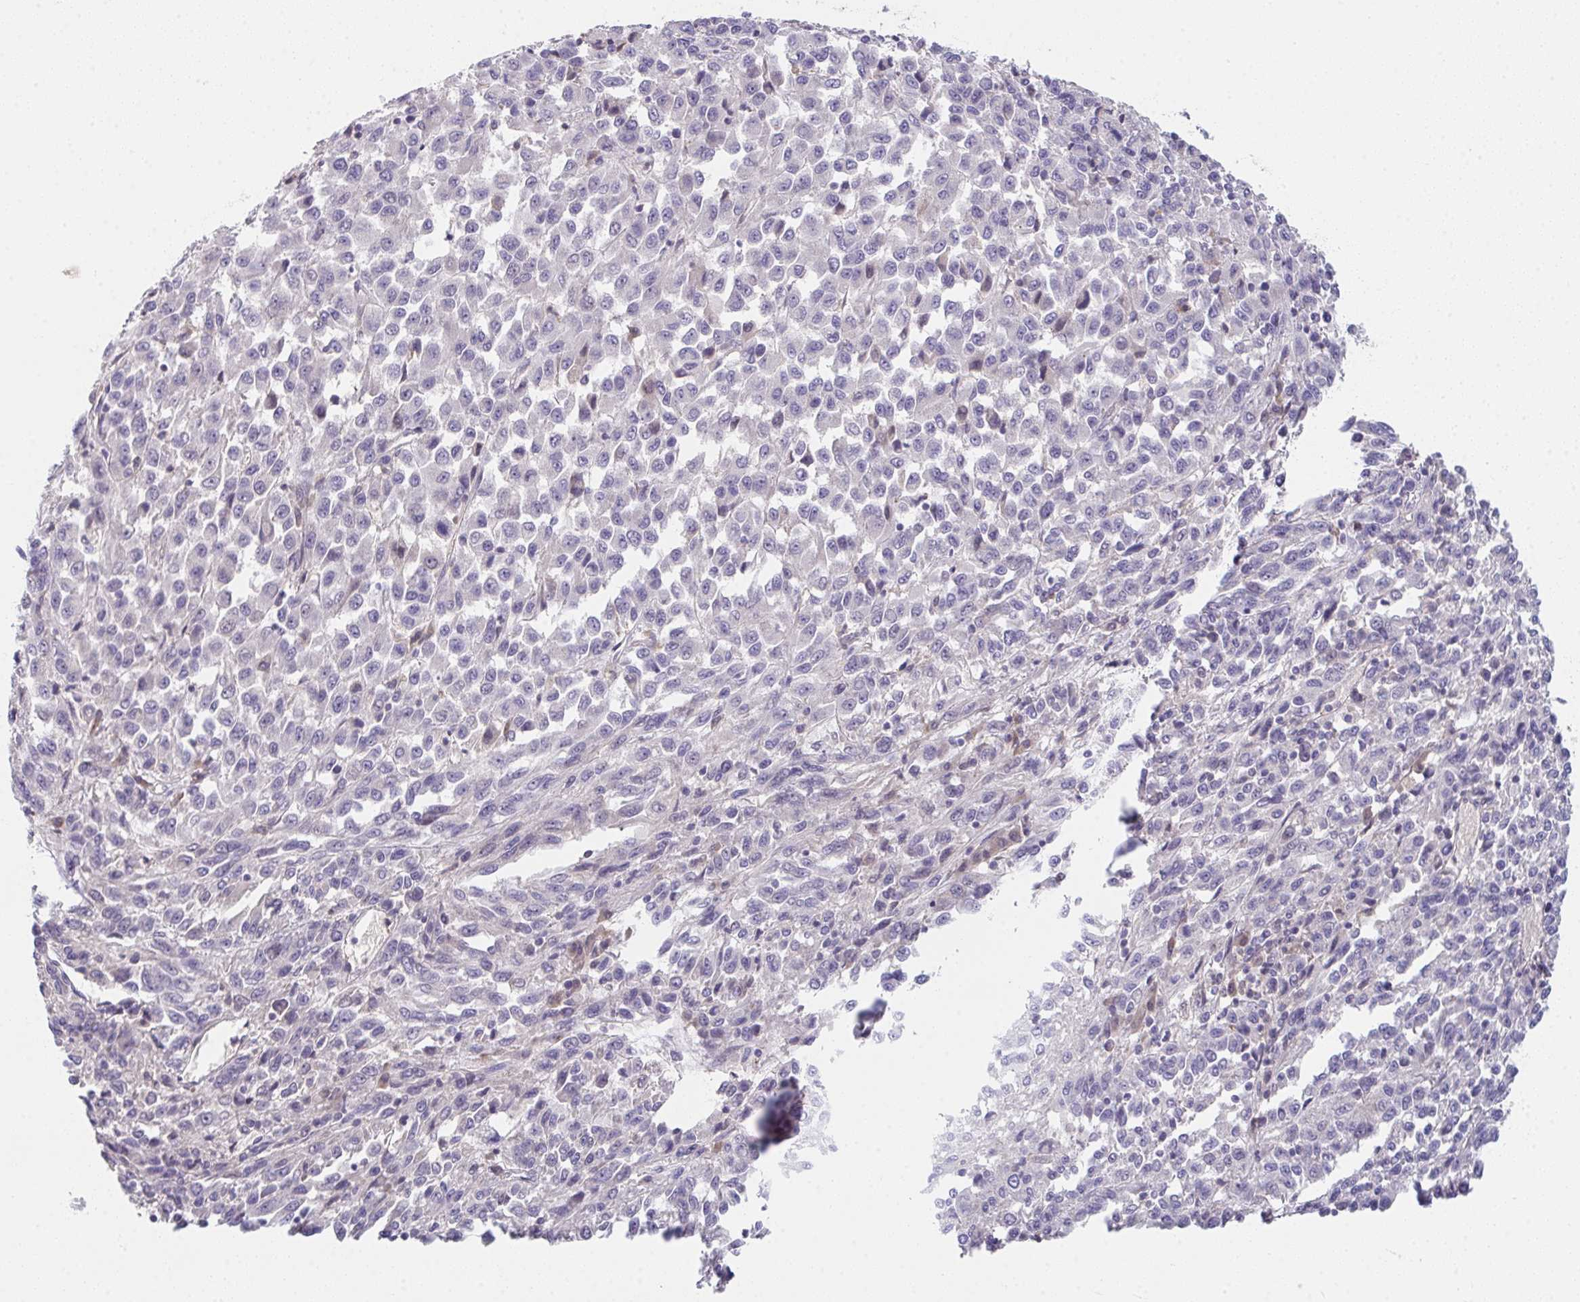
{"staining": {"intensity": "negative", "quantity": "none", "location": "none"}, "tissue": "melanoma", "cell_type": "Tumor cells", "image_type": "cancer", "snomed": [{"axis": "morphology", "description": "Malignant melanoma, Metastatic site"}, {"axis": "topography", "description": "Lung"}], "caption": "Immunohistochemistry (IHC) histopathology image of melanoma stained for a protein (brown), which demonstrates no expression in tumor cells. (DAB immunohistochemistry visualized using brightfield microscopy, high magnification).", "gene": "GLTPD2", "patient": {"sex": "male", "age": 64}}